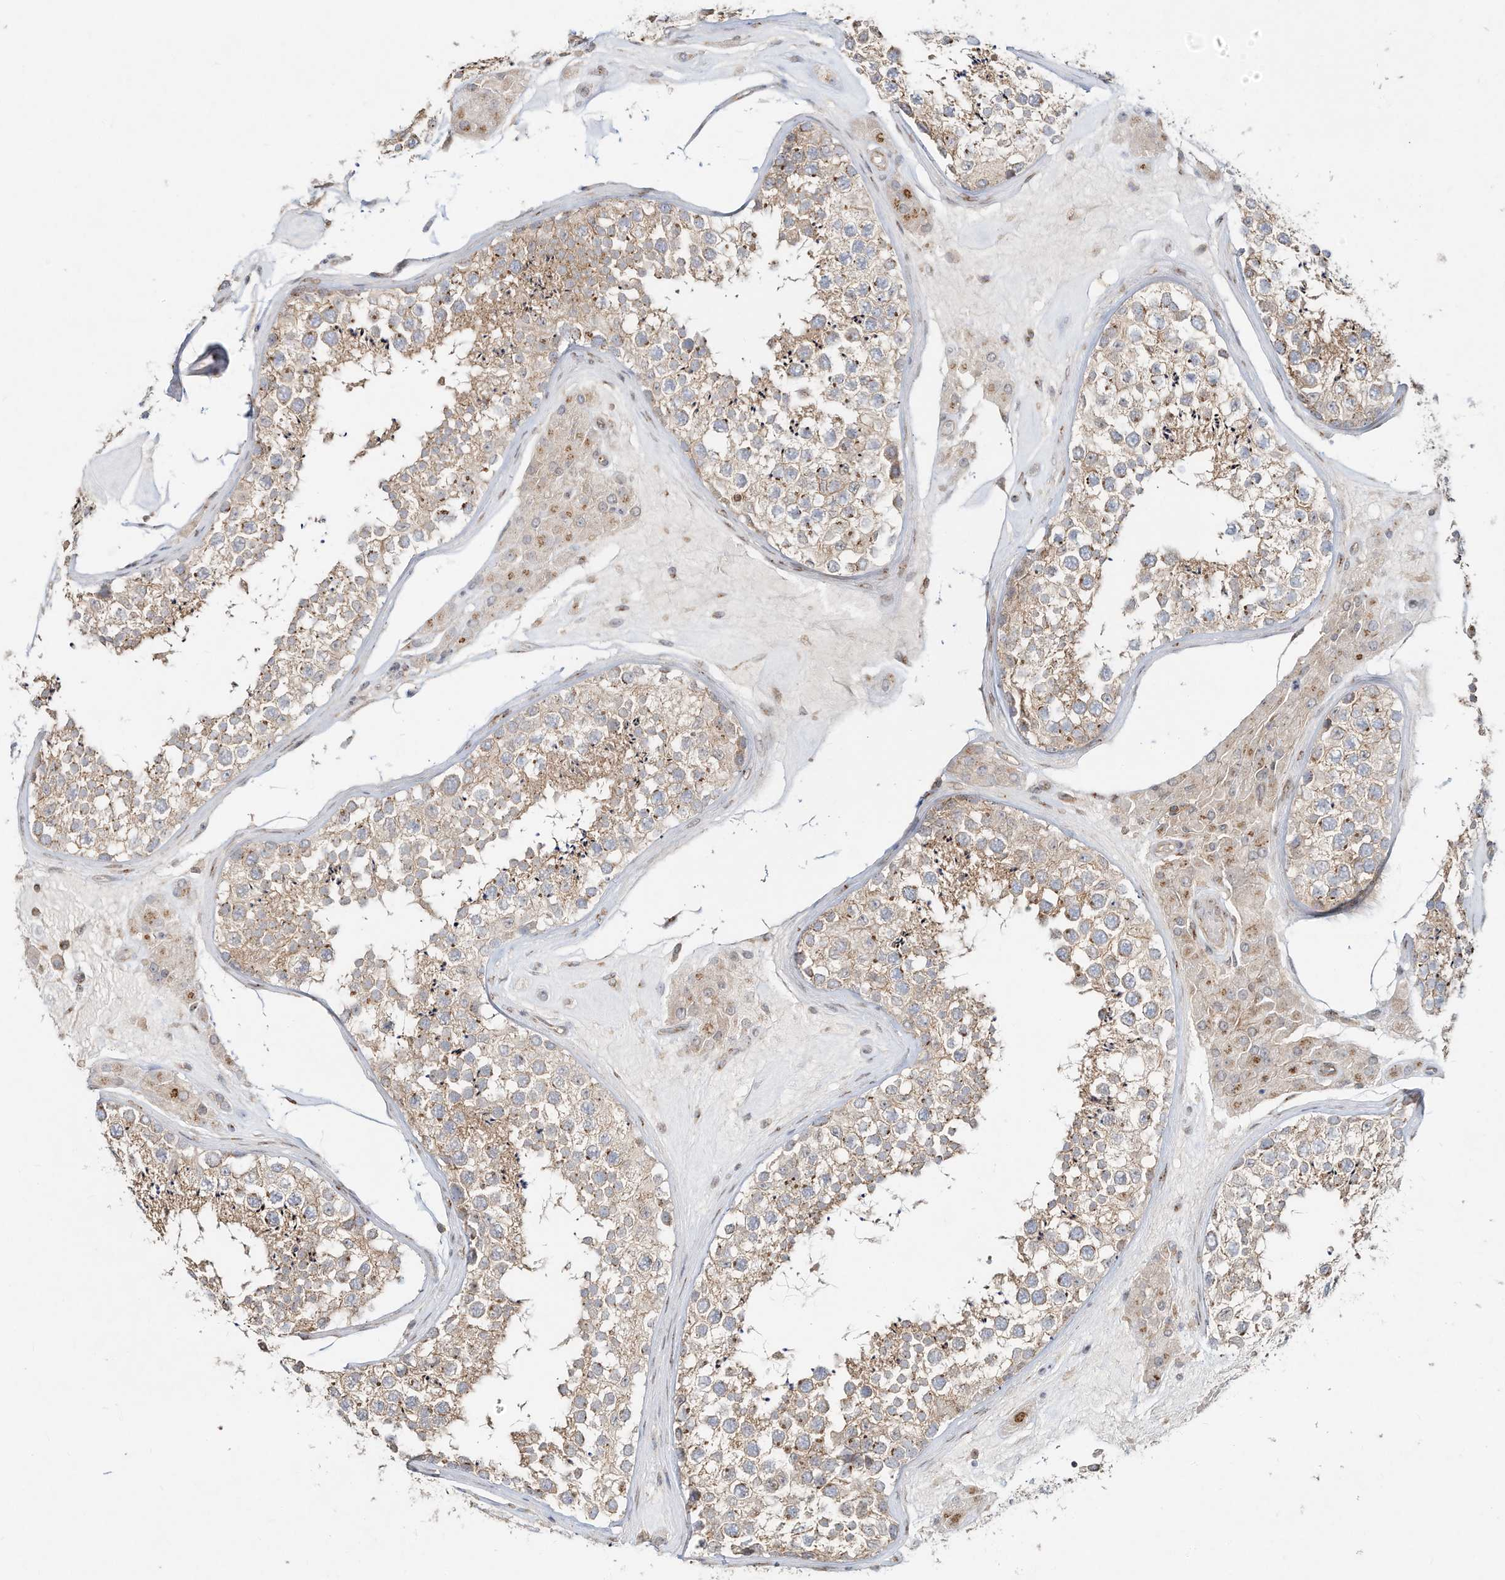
{"staining": {"intensity": "moderate", "quantity": ">75%", "location": "cytoplasmic/membranous"}, "tissue": "testis", "cell_type": "Cells in seminiferous ducts", "image_type": "normal", "snomed": [{"axis": "morphology", "description": "Normal tissue, NOS"}, {"axis": "topography", "description": "Testis"}], "caption": "Testis stained for a protein (brown) displays moderate cytoplasmic/membranous positive positivity in about >75% of cells in seminiferous ducts.", "gene": "CUX1", "patient": {"sex": "male", "age": 46}}